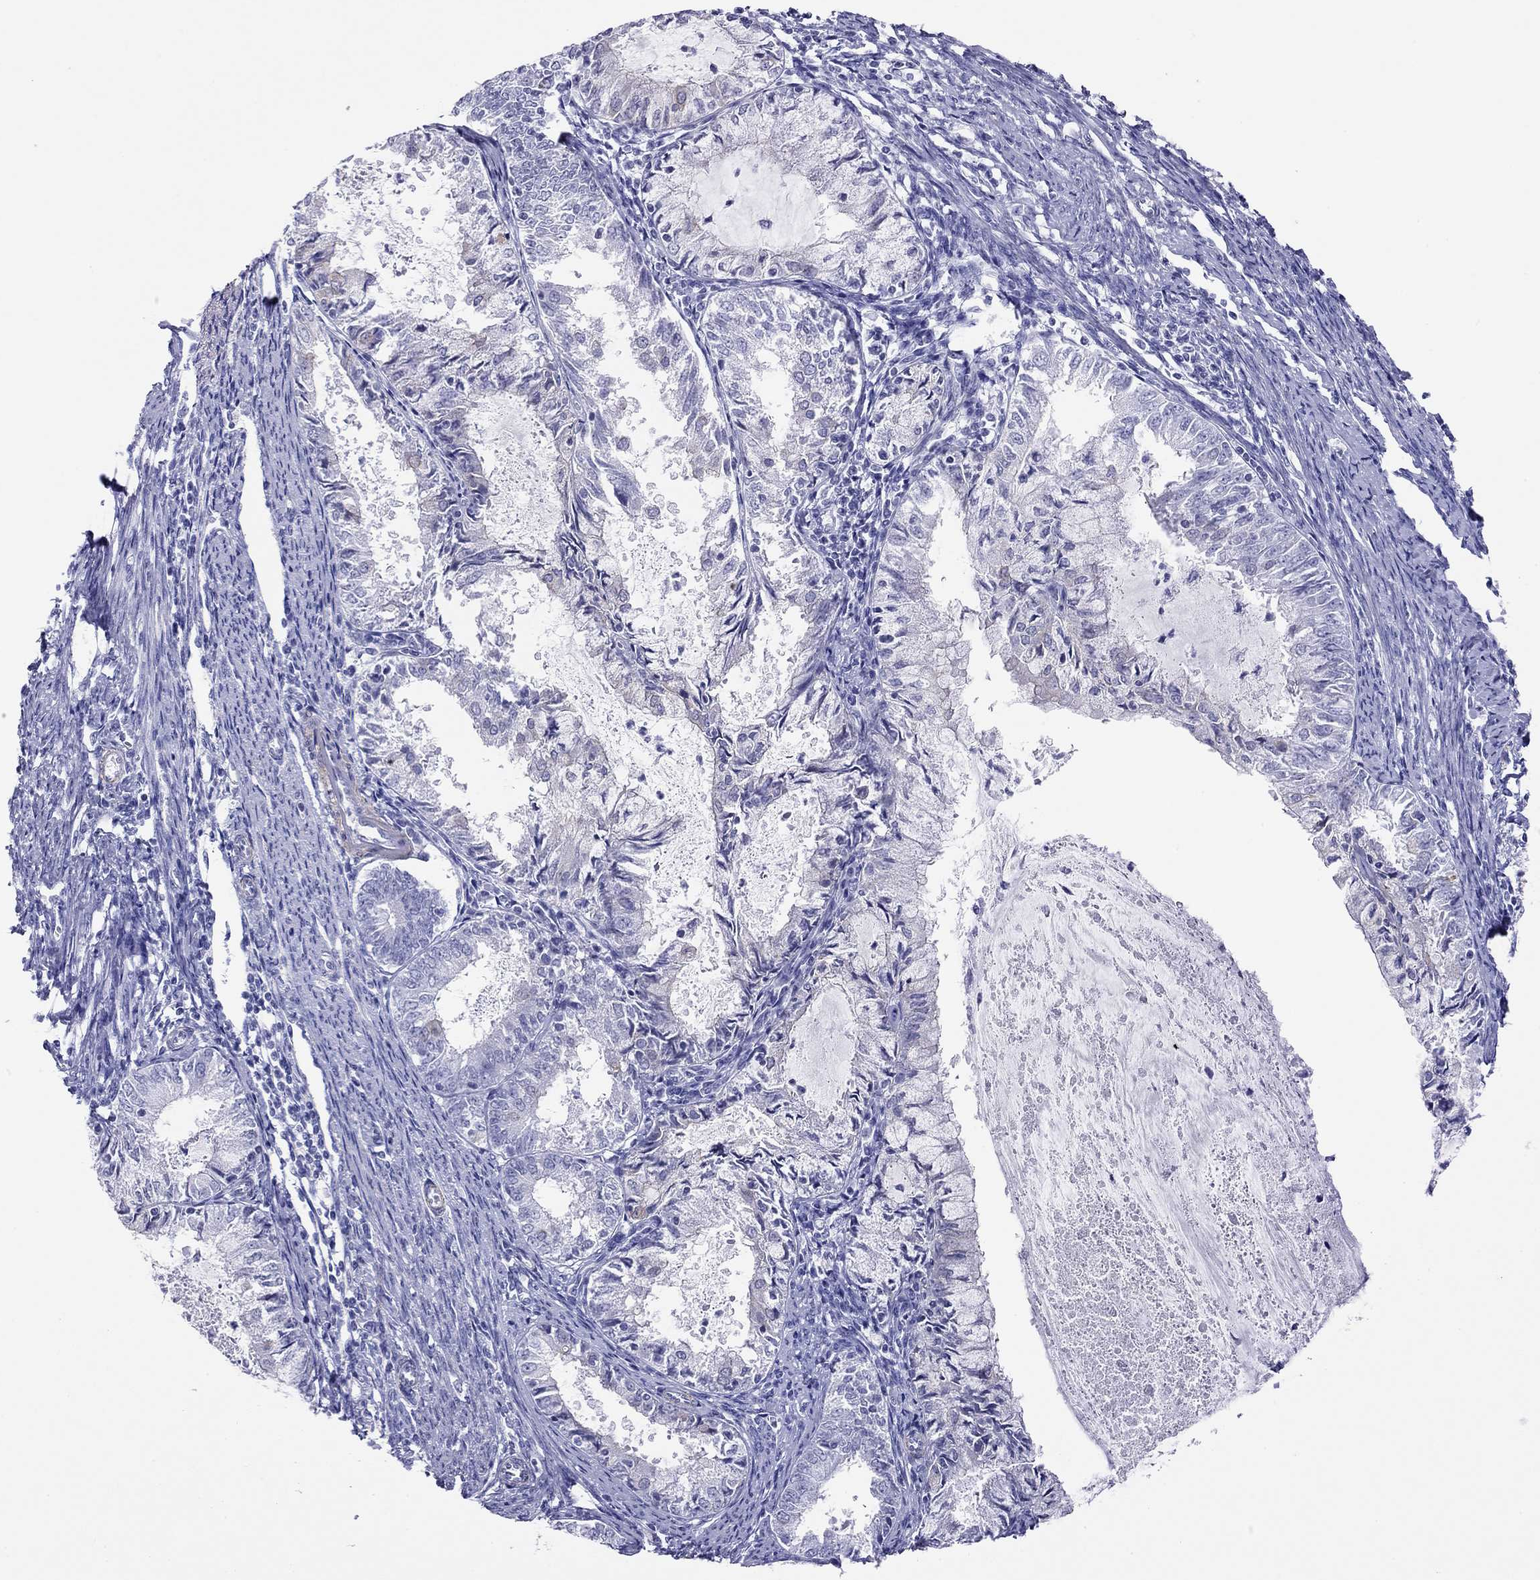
{"staining": {"intensity": "negative", "quantity": "none", "location": "none"}, "tissue": "endometrial cancer", "cell_type": "Tumor cells", "image_type": "cancer", "snomed": [{"axis": "morphology", "description": "Adenocarcinoma, NOS"}, {"axis": "topography", "description": "Endometrium"}], "caption": "Immunohistochemical staining of human endometrial cancer demonstrates no significant expression in tumor cells.", "gene": "MYMX", "patient": {"sex": "female", "age": 57}}